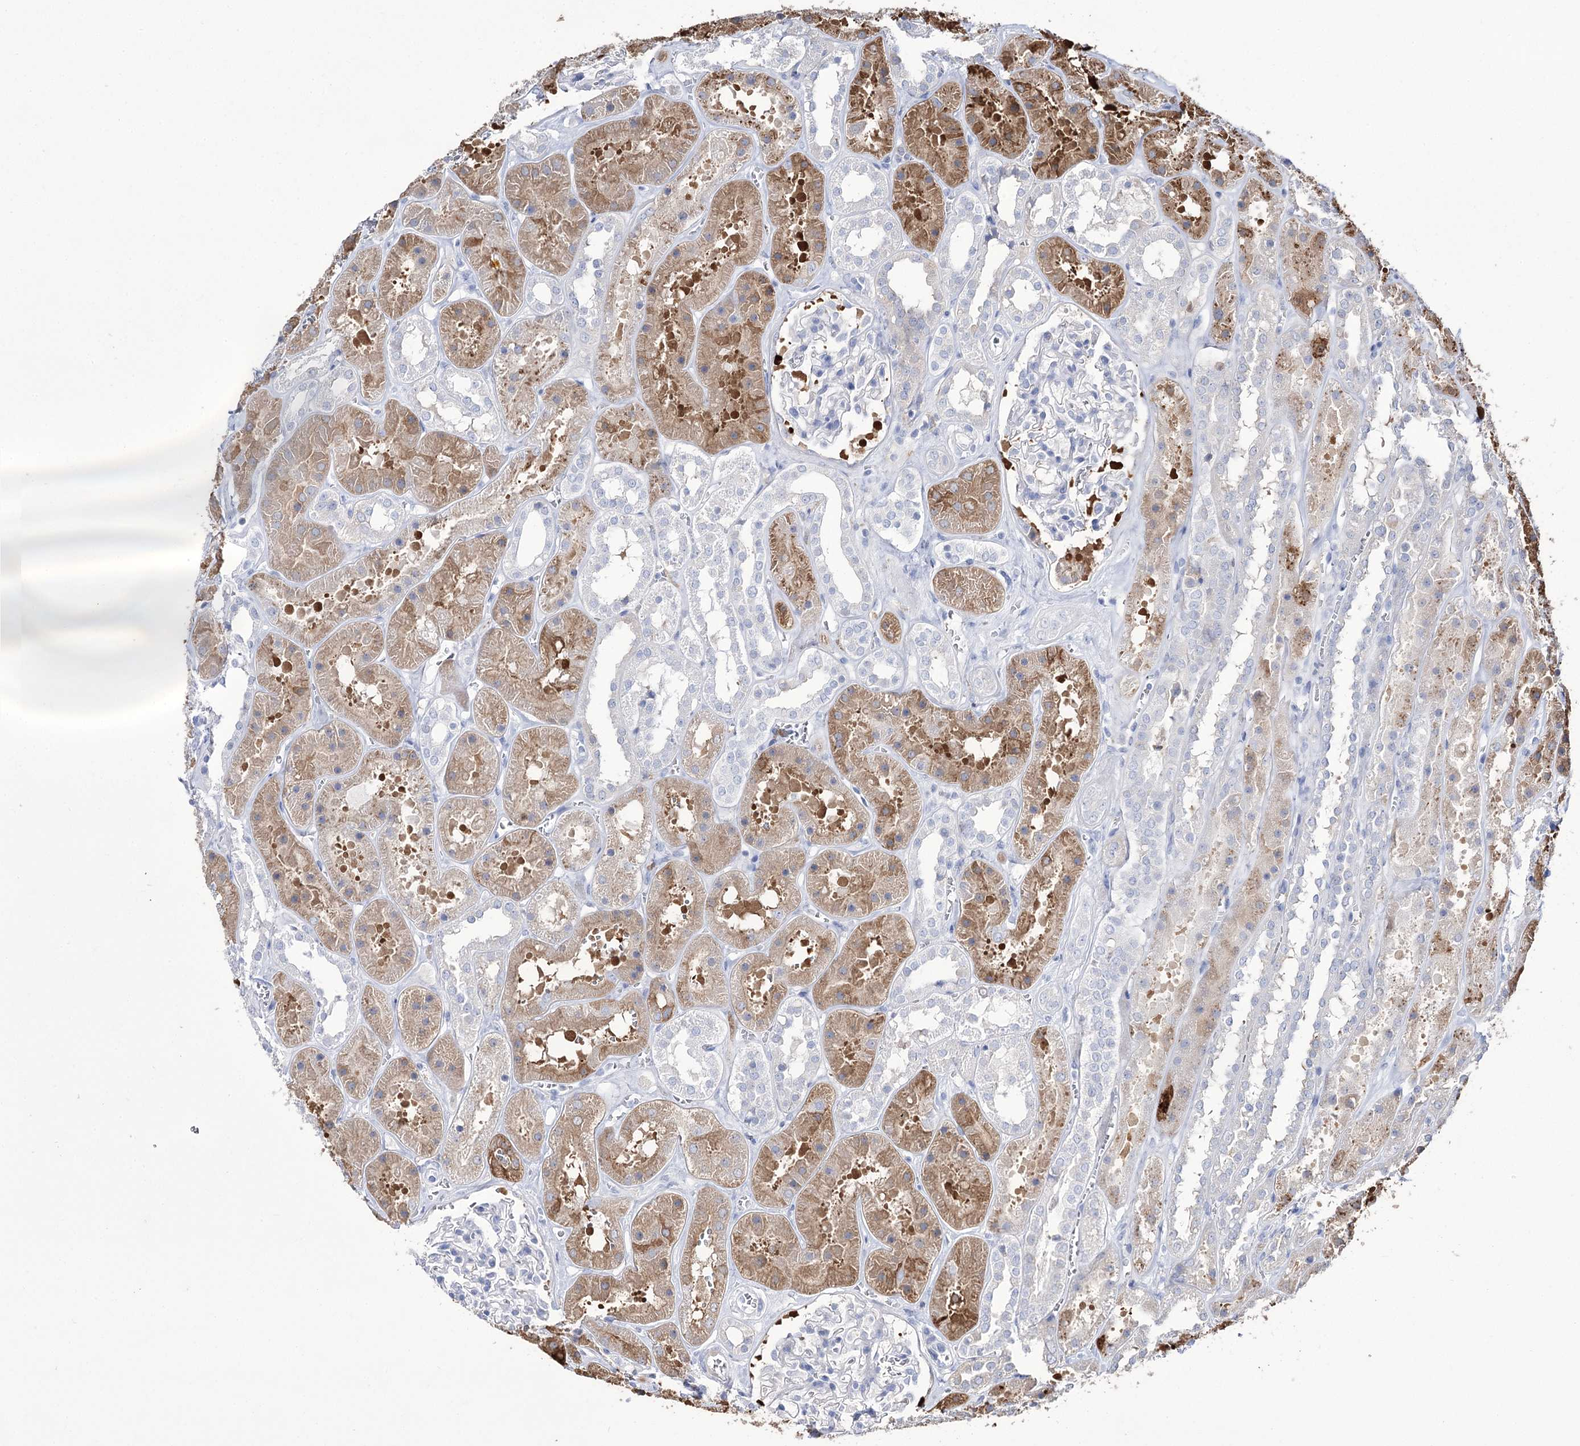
{"staining": {"intensity": "negative", "quantity": "none", "location": "none"}, "tissue": "kidney", "cell_type": "Cells in glomeruli", "image_type": "normal", "snomed": [{"axis": "morphology", "description": "Normal tissue, NOS"}, {"axis": "topography", "description": "Kidney"}], "caption": "This is a photomicrograph of immunohistochemistry (IHC) staining of benign kidney, which shows no expression in cells in glomeruli.", "gene": "ZNF622", "patient": {"sex": "female", "age": 41}}